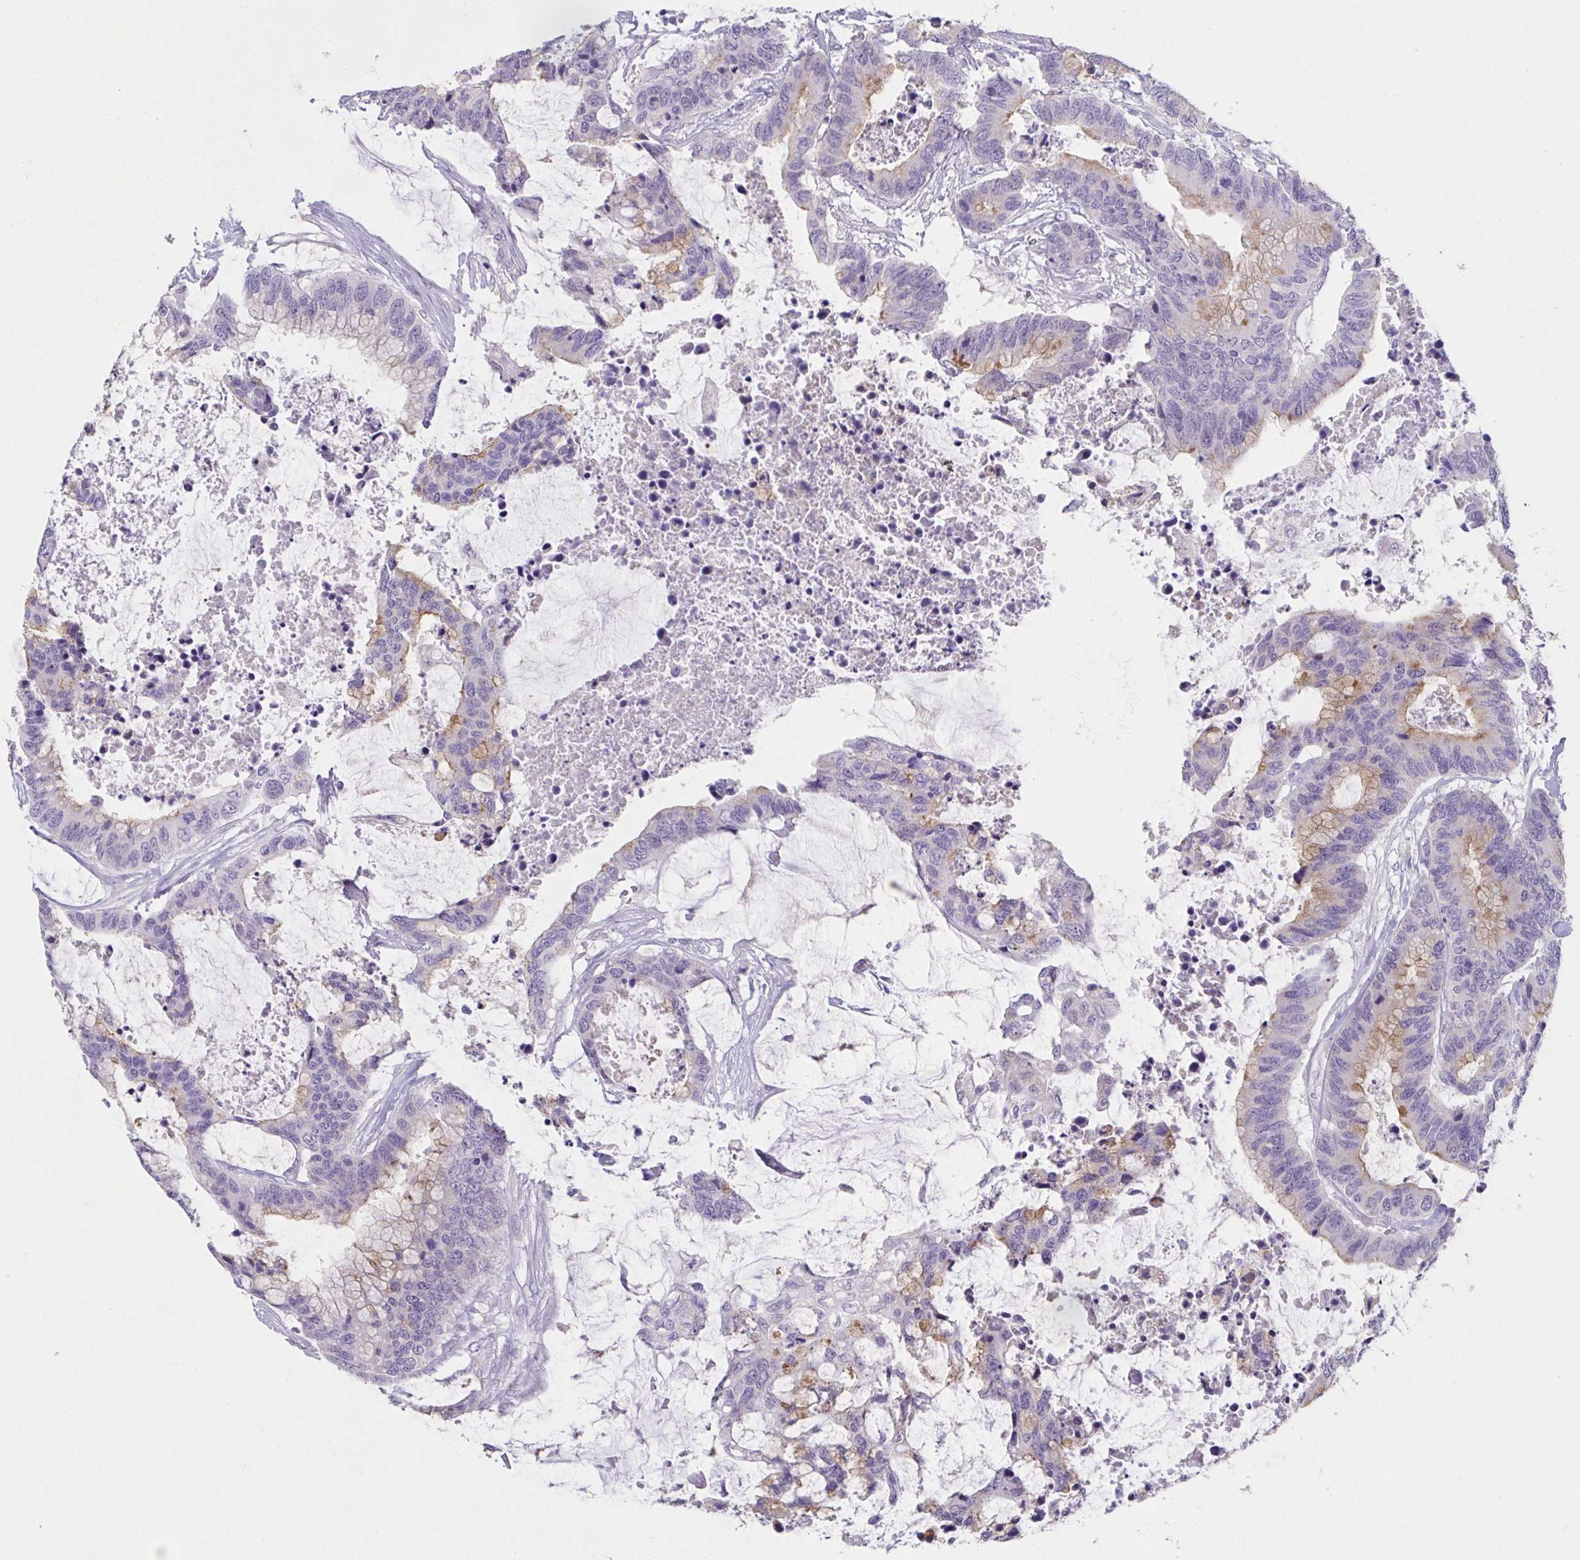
{"staining": {"intensity": "moderate", "quantity": "<25%", "location": "cytoplasmic/membranous"}, "tissue": "colorectal cancer", "cell_type": "Tumor cells", "image_type": "cancer", "snomed": [{"axis": "morphology", "description": "Adenocarcinoma, NOS"}, {"axis": "topography", "description": "Rectum"}], "caption": "An immunohistochemistry micrograph of neoplastic tissue is shown. Protein staining in brown highlights moderate cytoplasmic/membranous positivity in colorectal cancer (adenocarcinoma) within tumor cells.", "gene": "CXCR1", "patient": {"sex": "female", "age": 59}}